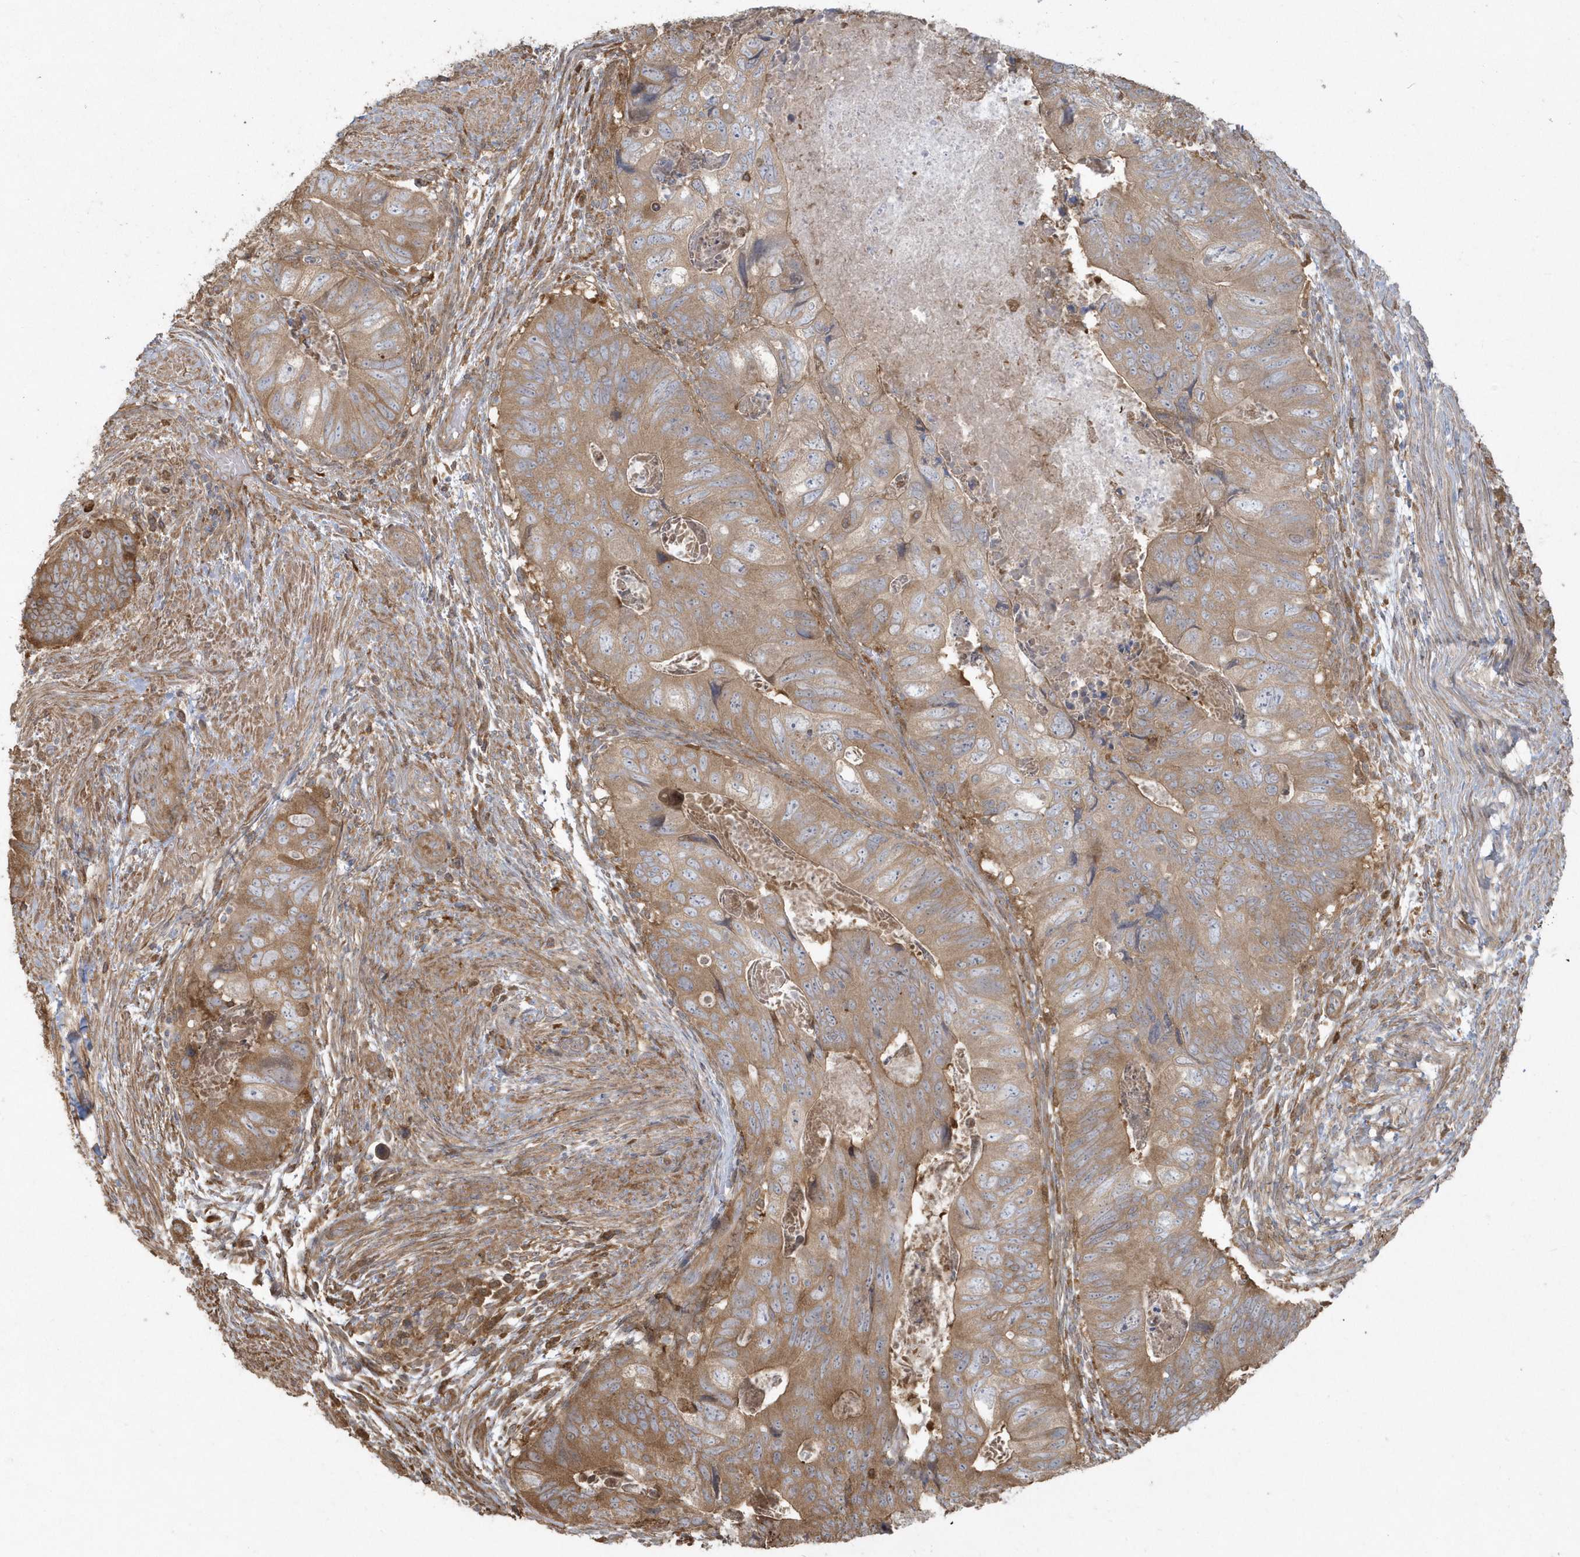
{"staining": {"intensity": "moderate", "quantity": ">75%", "location": "cytoplasmic/membranous"}, "tissue": "colorectal cancer", "cell_type": "Tumor cells", "image_type": "cancer", "snomed": [{"axis": "morphology", "description": "Adenocarcinoma, NOS"}, {"axis": "topography", "description": "Rectum"}], "caption": "Colorectal adenocarcinoma stained for a protein shows moderate cytoplasmic/membranous positivity in tumor cells. Using DAB (brown) and hematoxylin (blue) stains, captured at high magnification using brightfield microscopy.", "gene": "HNMT", "patient": {"sex": "male", "age": 63}}